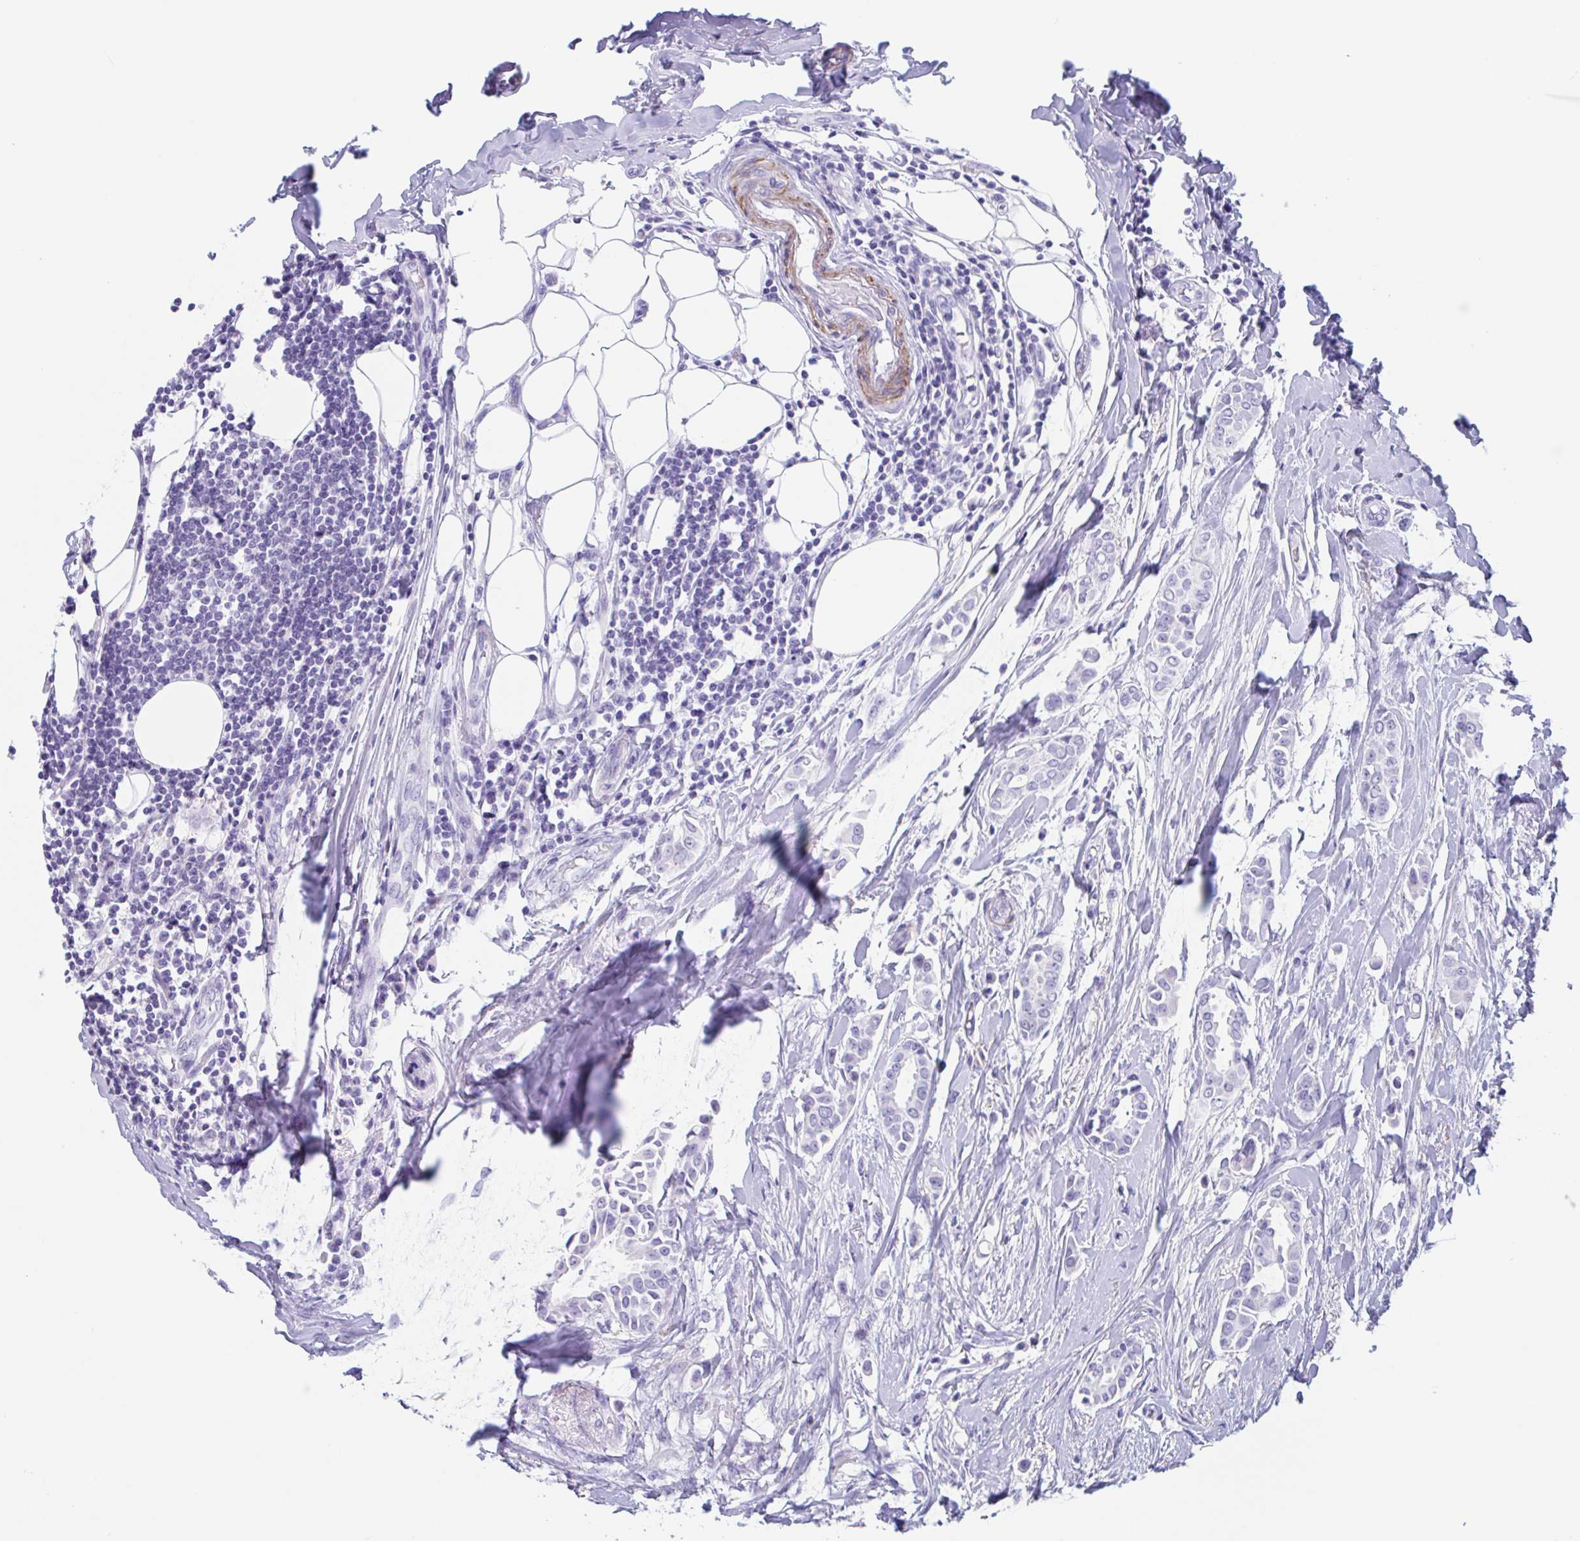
{"staining": {"intensity": "negative", "quantity": "none", "location": "none"}, "tissue": "breast cancer", "cell_type": "Tumor cells", "image_type": "cancer", "snomed": [{"axis": "morphology", "description": "Duct carcinoma"}, {"axis": "topography", "description": "Breast"}], "caption": "The histopathology image exhibits no staining of tumor cells in breast cancer. (Immunohistochemistry, brightfield microscopy, high magnification).", "gene": "TAS2R41", "patient": {"sex": "female", "age": 64}}